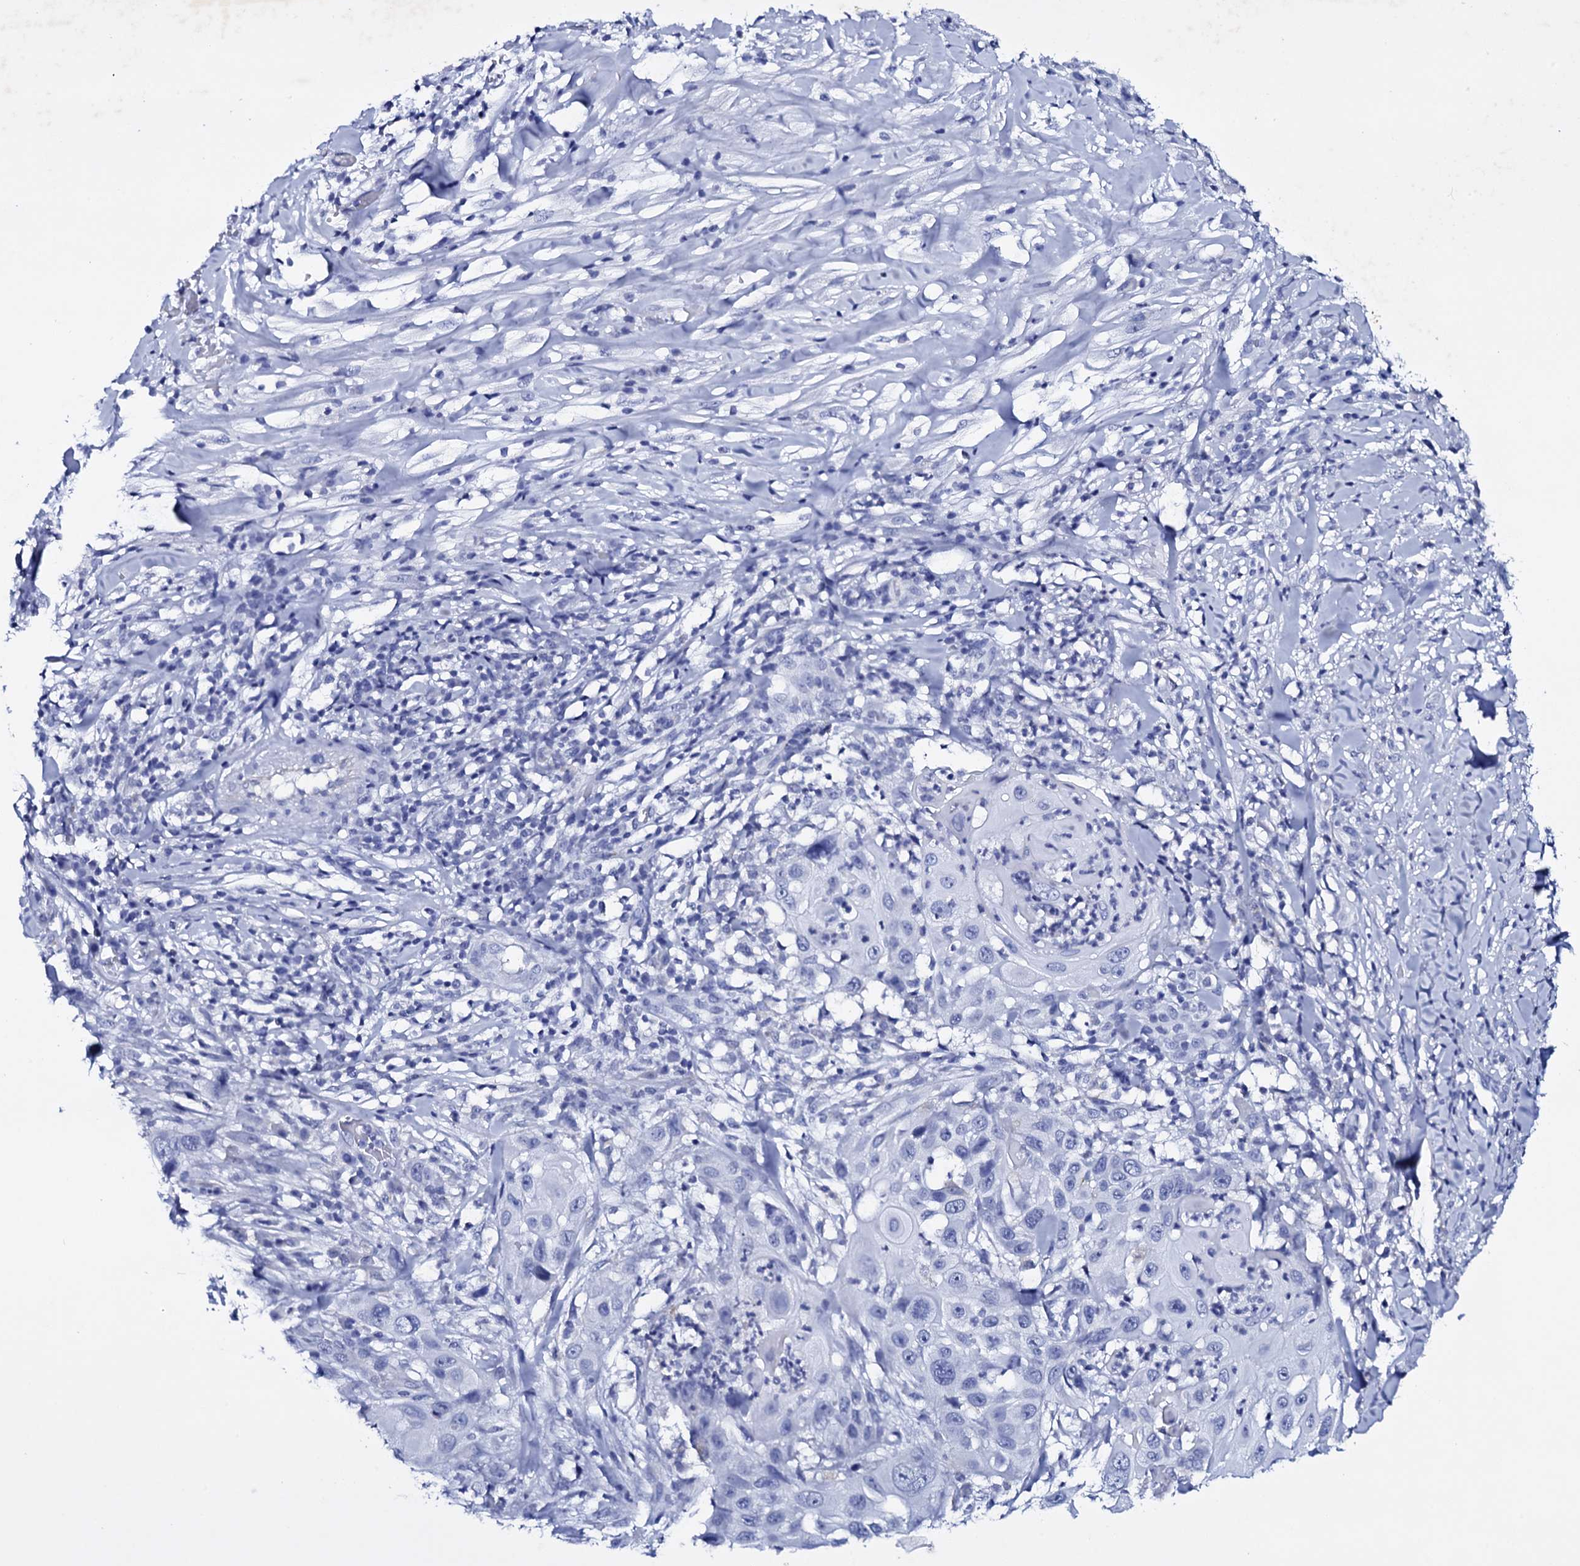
{"staining": {"intensity": "negative", "quantity": "none", "location": "none"}, "tissue": "skin cancer", "cell_type": "Tumor cells", "image_type": "cancer", "snomed": [{"axis": "morphology", "description": "Squamous cell carcinoma, NOS"}, {"axis": "topography", "description": "Skin"}], "caption": "Skin cancer stained for a protein using immunohistochemistry reveals no positivity tumor cells.", "gene": "ITPRID2", "patient": {"sex": "female", "age": 44}}